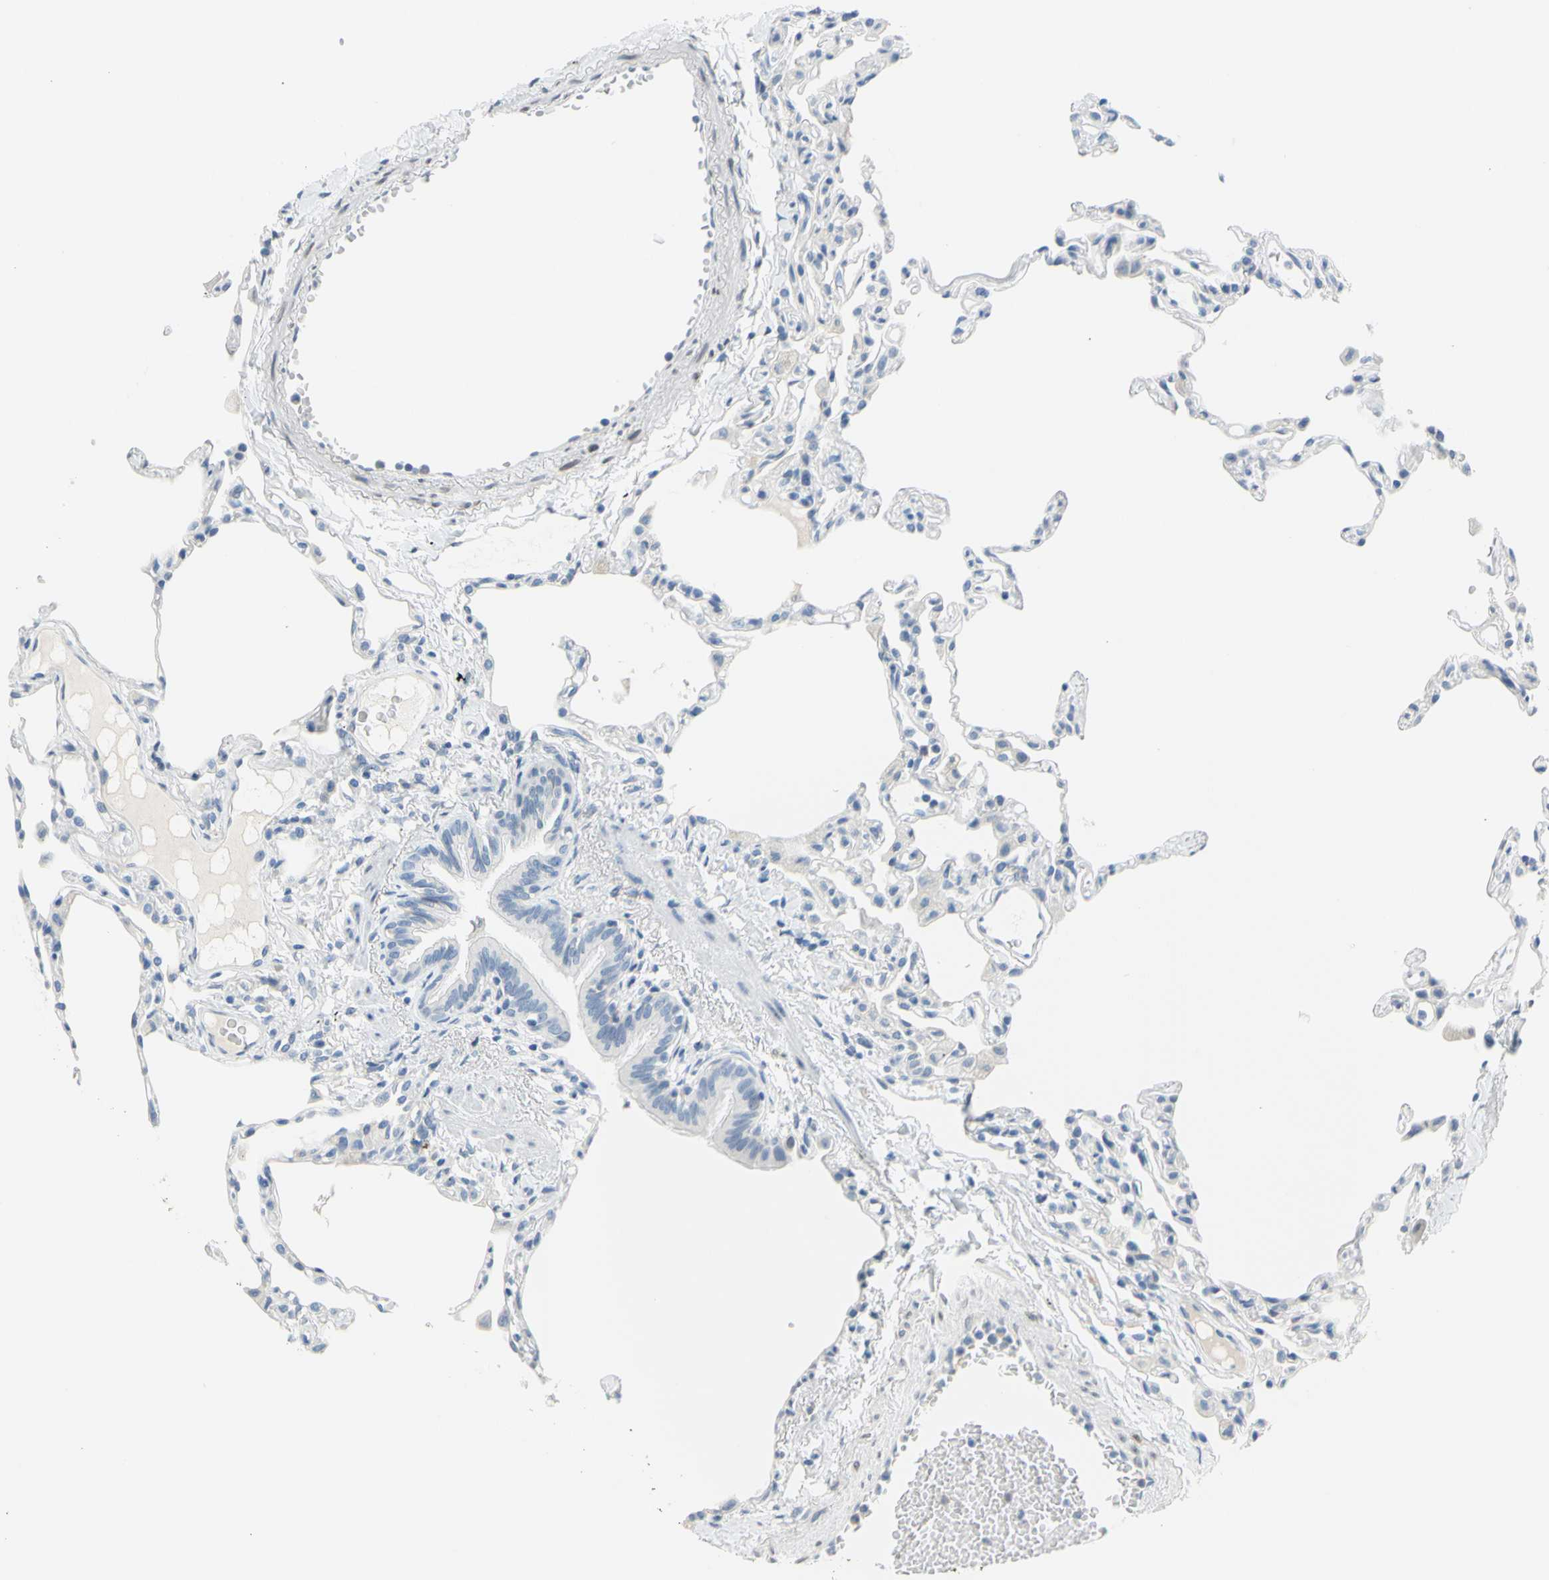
{"staining": {"intensity": "negative", "quantity": "none", "location": "none"}, "tissue": "lung", "cell_type": "Alveolar cells", "image_type": "normal", "snomed": [{"axis": "morphology", "description": "Normal tissue, NOS"}, {"axis": "topography", "description": "Lung"}], "caption": "DAB (3,3'-diaminobenzidine) immunohistochemical staining of unremarkable human lung exhibits no significant expression in alveolar cells. The staining was performed using DAB (3,3'-diaminobenzidine) to visualize the protein expression in brown, while the nuclei were stained in blue with hematoxylin (Magnification: 20x).", "gene": "DCT", "patient": {"sex": "female", "age": 49}}